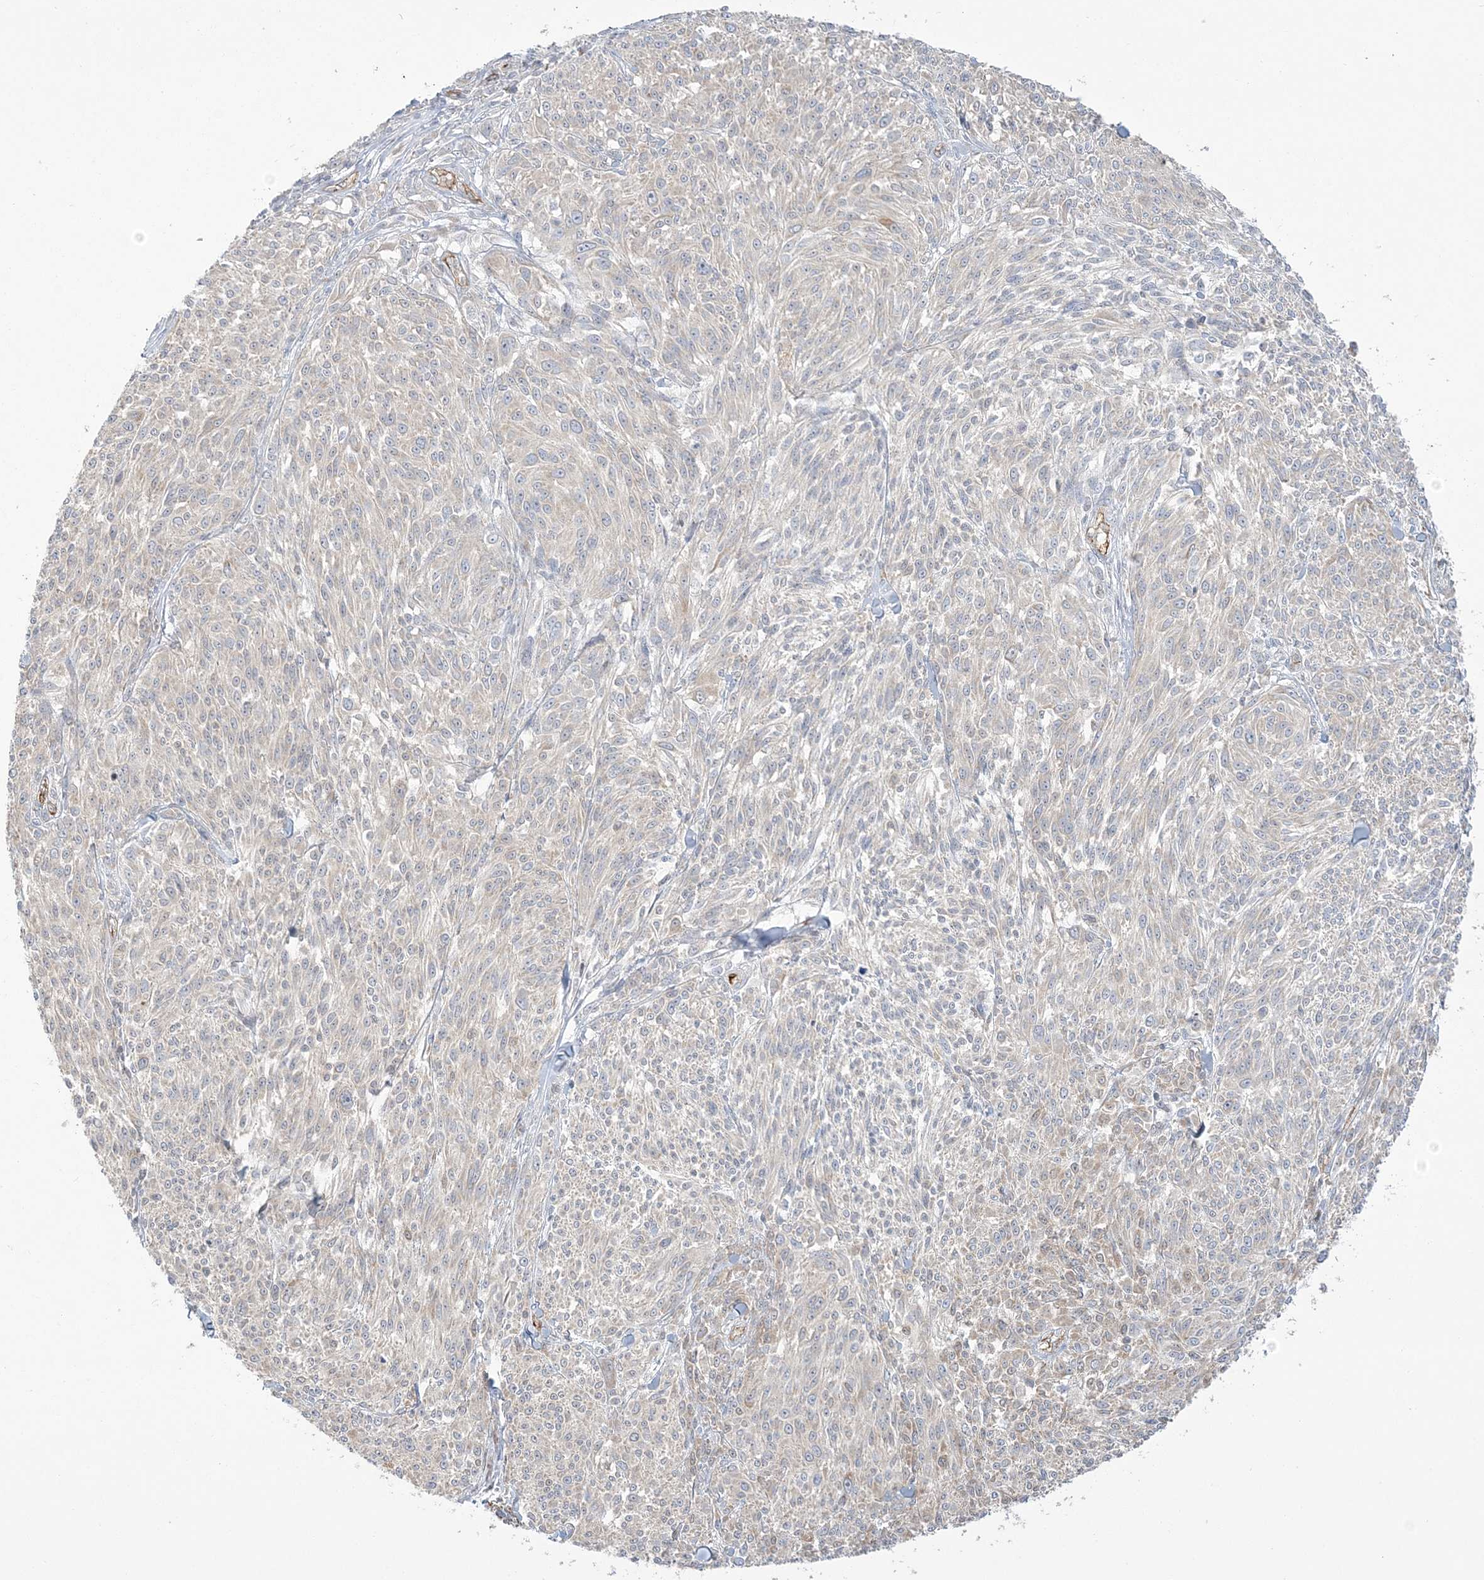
{"staining": {"intensity": "negative", "quantity": "none", "location": "none"}, "tissue": "melanoma", "cell_type": "Tumor cells", "image_type": "cancer", "snomed": [{"axis": "morphology", "description": "Malignant melanoma, NOS"}, {"axis": "topography", "description": "Skin of trunk"}], "caption": "This is an IHC micrograph of malignant melanoma. There is no expression in tumor cells.", "gene": "FARSB", "patient": {"sex": "male", "age": 71}}